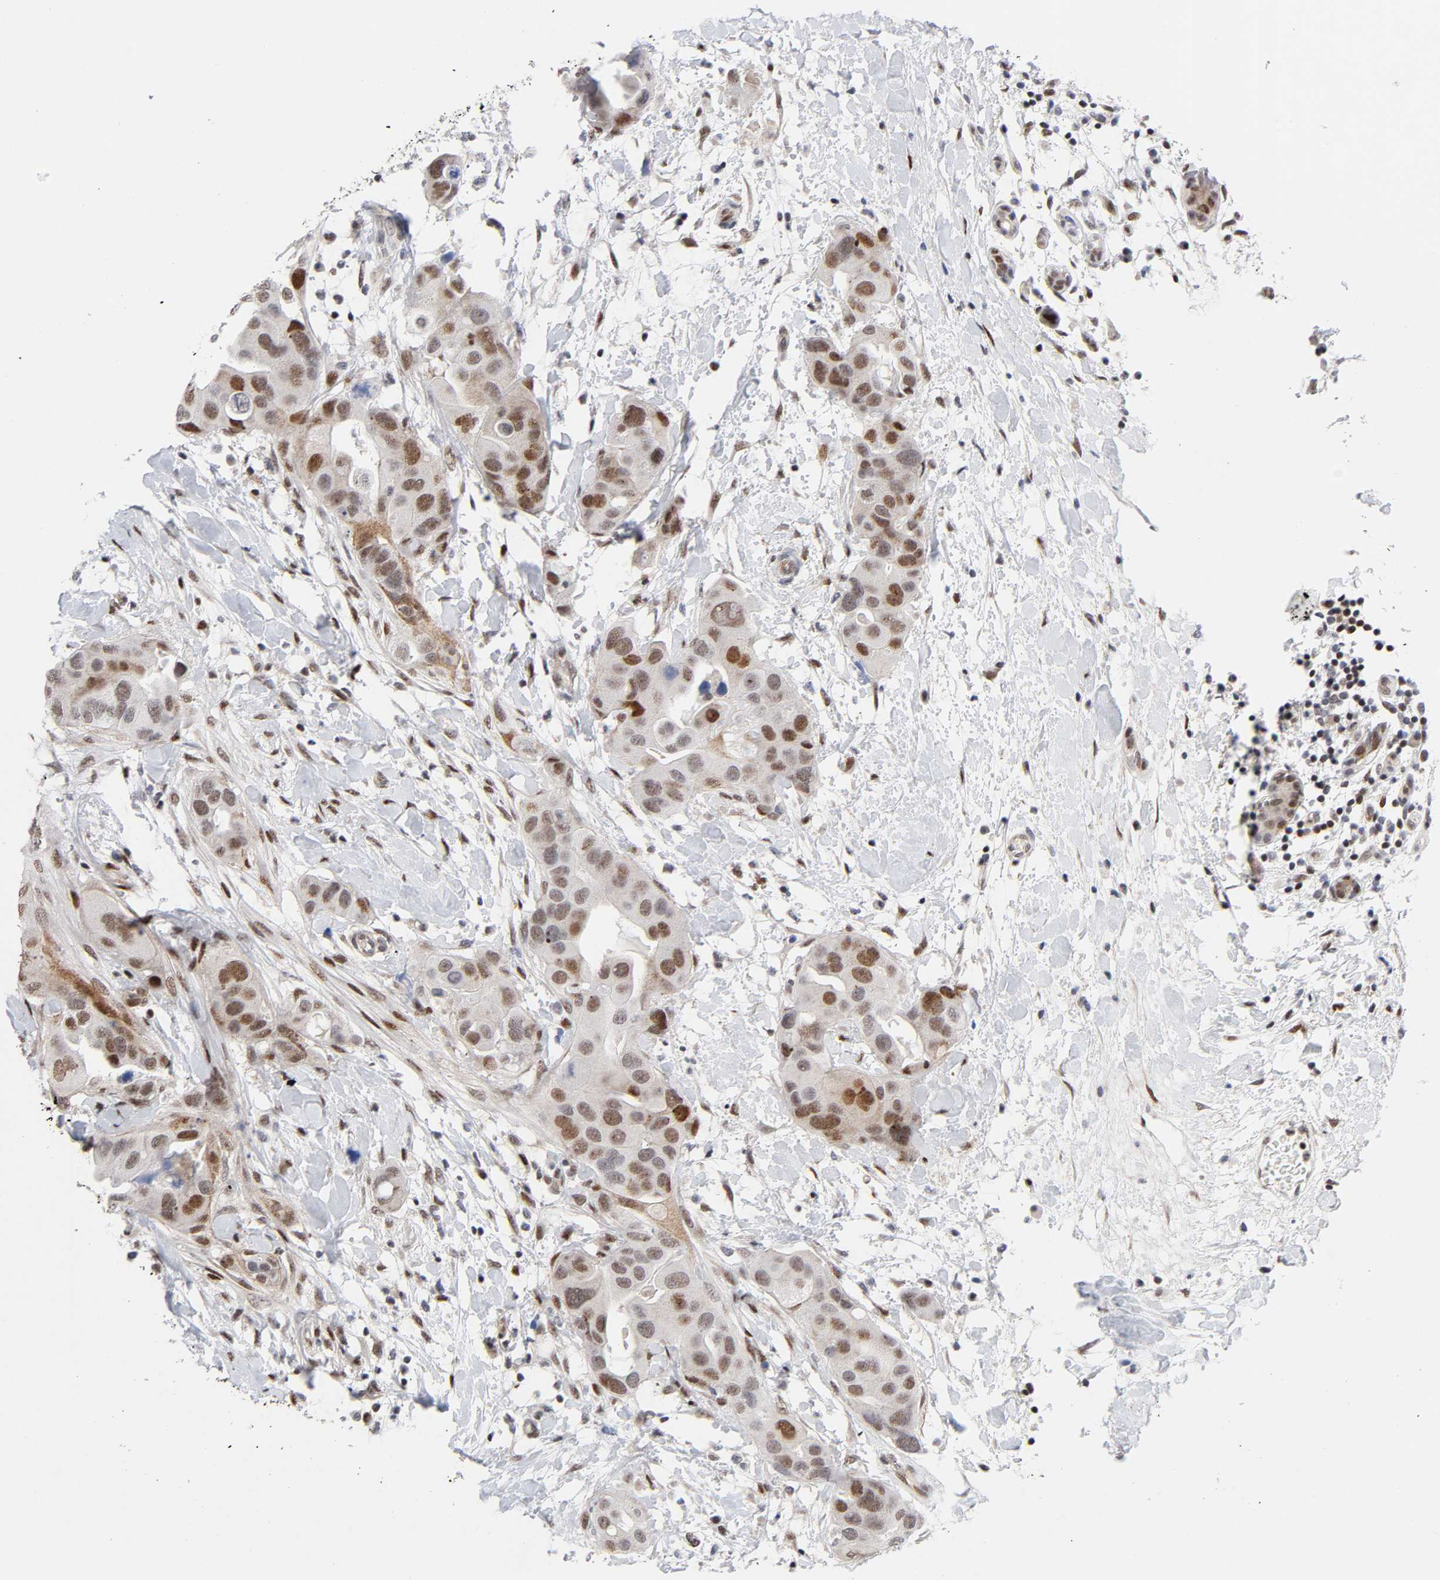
{"staining": {"intensity": "moderate", "quantity": "25%-75%", "location": "nuclear"}, "tissue": "breast cancer", "cell_type": "Tumor cells", "image_type": "cancer", "snomed": [{"axis": "morphology", "description": "Duct carcinoma"}, {"axis": "topography", "description": "Breast"}], "caption": "This is an image of IHC staining of breast intraductal carcinoma, which shows moderate expression in the nuclear of tumor cells.", "gene": "STK38", "patient": {"sex": "female", "age": 40}}